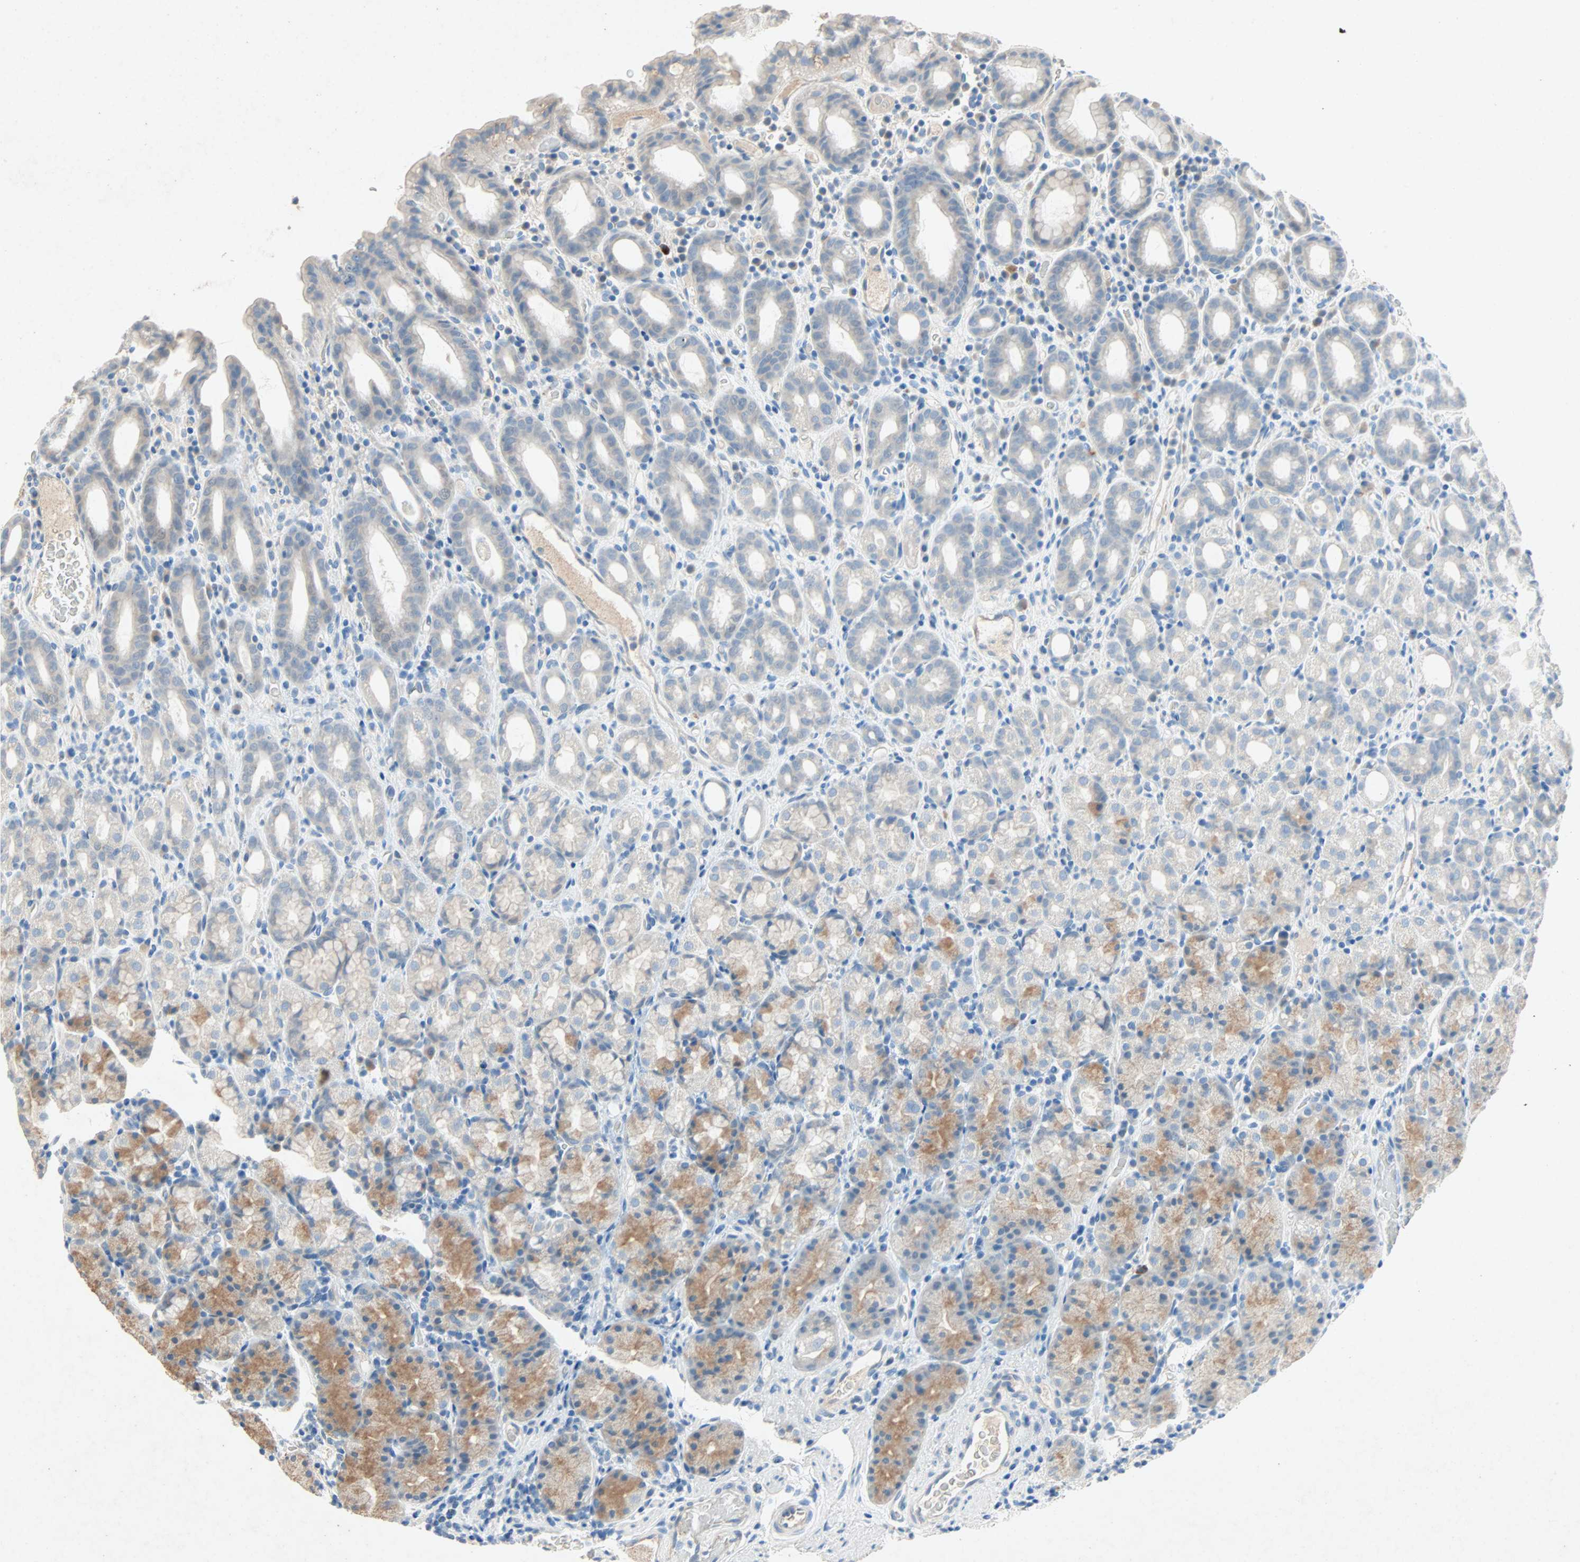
{"staining": {"intensity": "weak", "quantity": "<25%", "location": "cytoplasmic/membranous"}, "tissue": "stomach", "cell_type": "Glandular cells", "image_type": "normal", "snomed": [{"axis": "morphology", "description": "Normal tissue, NOS"}, {"axis": "topography", "description": "Stomach, upper"}], "caption": "Immunohistochemistry (IHC) micrograph of benign stomach: stomach stained with DAB reveals no significant protein positivity in glandular cells.", "gene": "PCDHB2", "patient": {"sex": "male", "age": 68}}